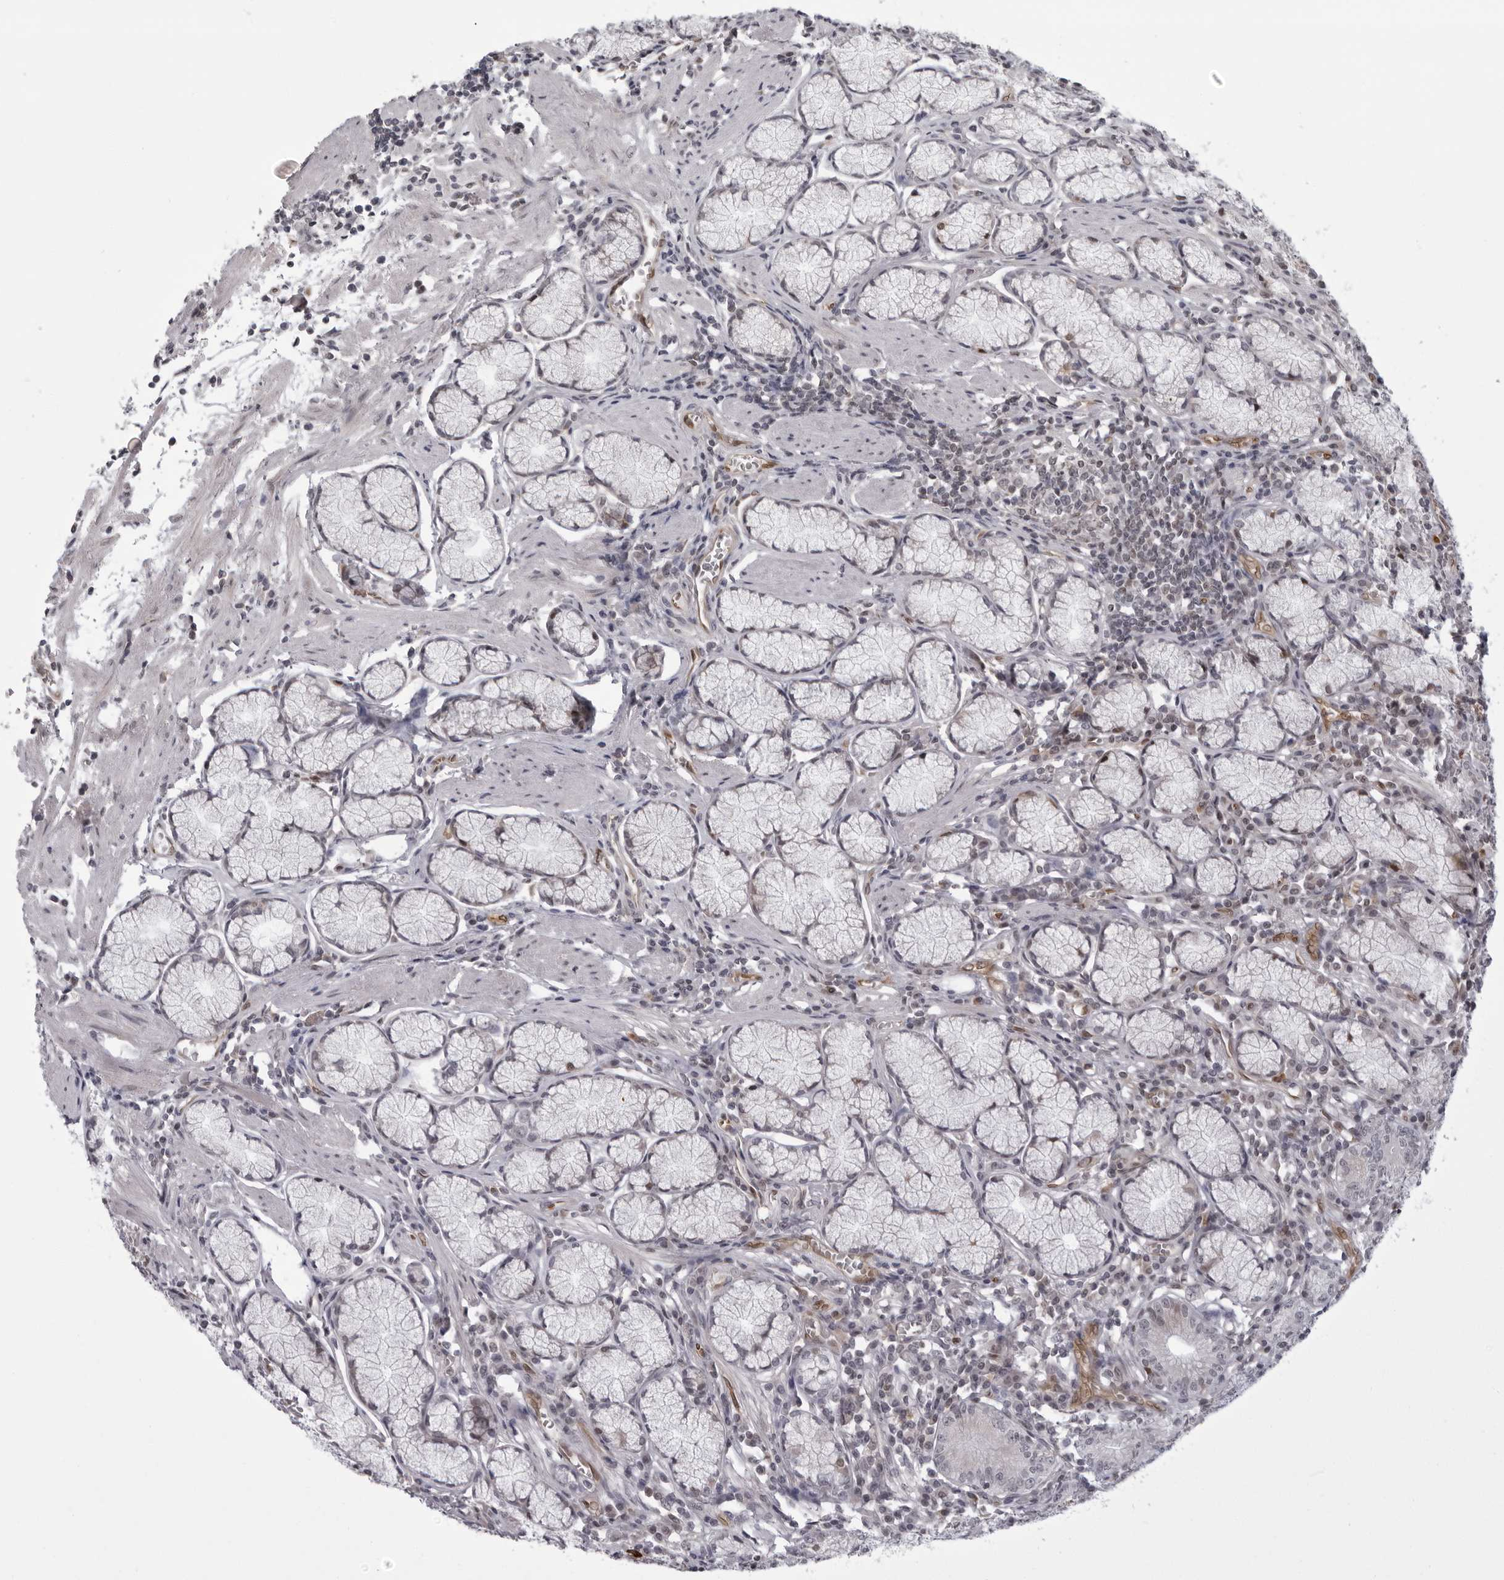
{"staining": {"intensity": "moderate", "quantity": "<25%", "location": "nuclear"}, "tissue": "stomach", "cell_type": "Glandular cells", "image_type": "normal", "snomed": [{"axis": "morphology", "description": "Normal tissue, NOS"}, {"axis": "topography", "description": "Stomach"}], "caption": "Protein staining of benign stomach displays moderate nuclear staining in approximately <25% of glandular cells.", "gene": "MAPK12", "patient": {"sex": "male", "age": 55}}